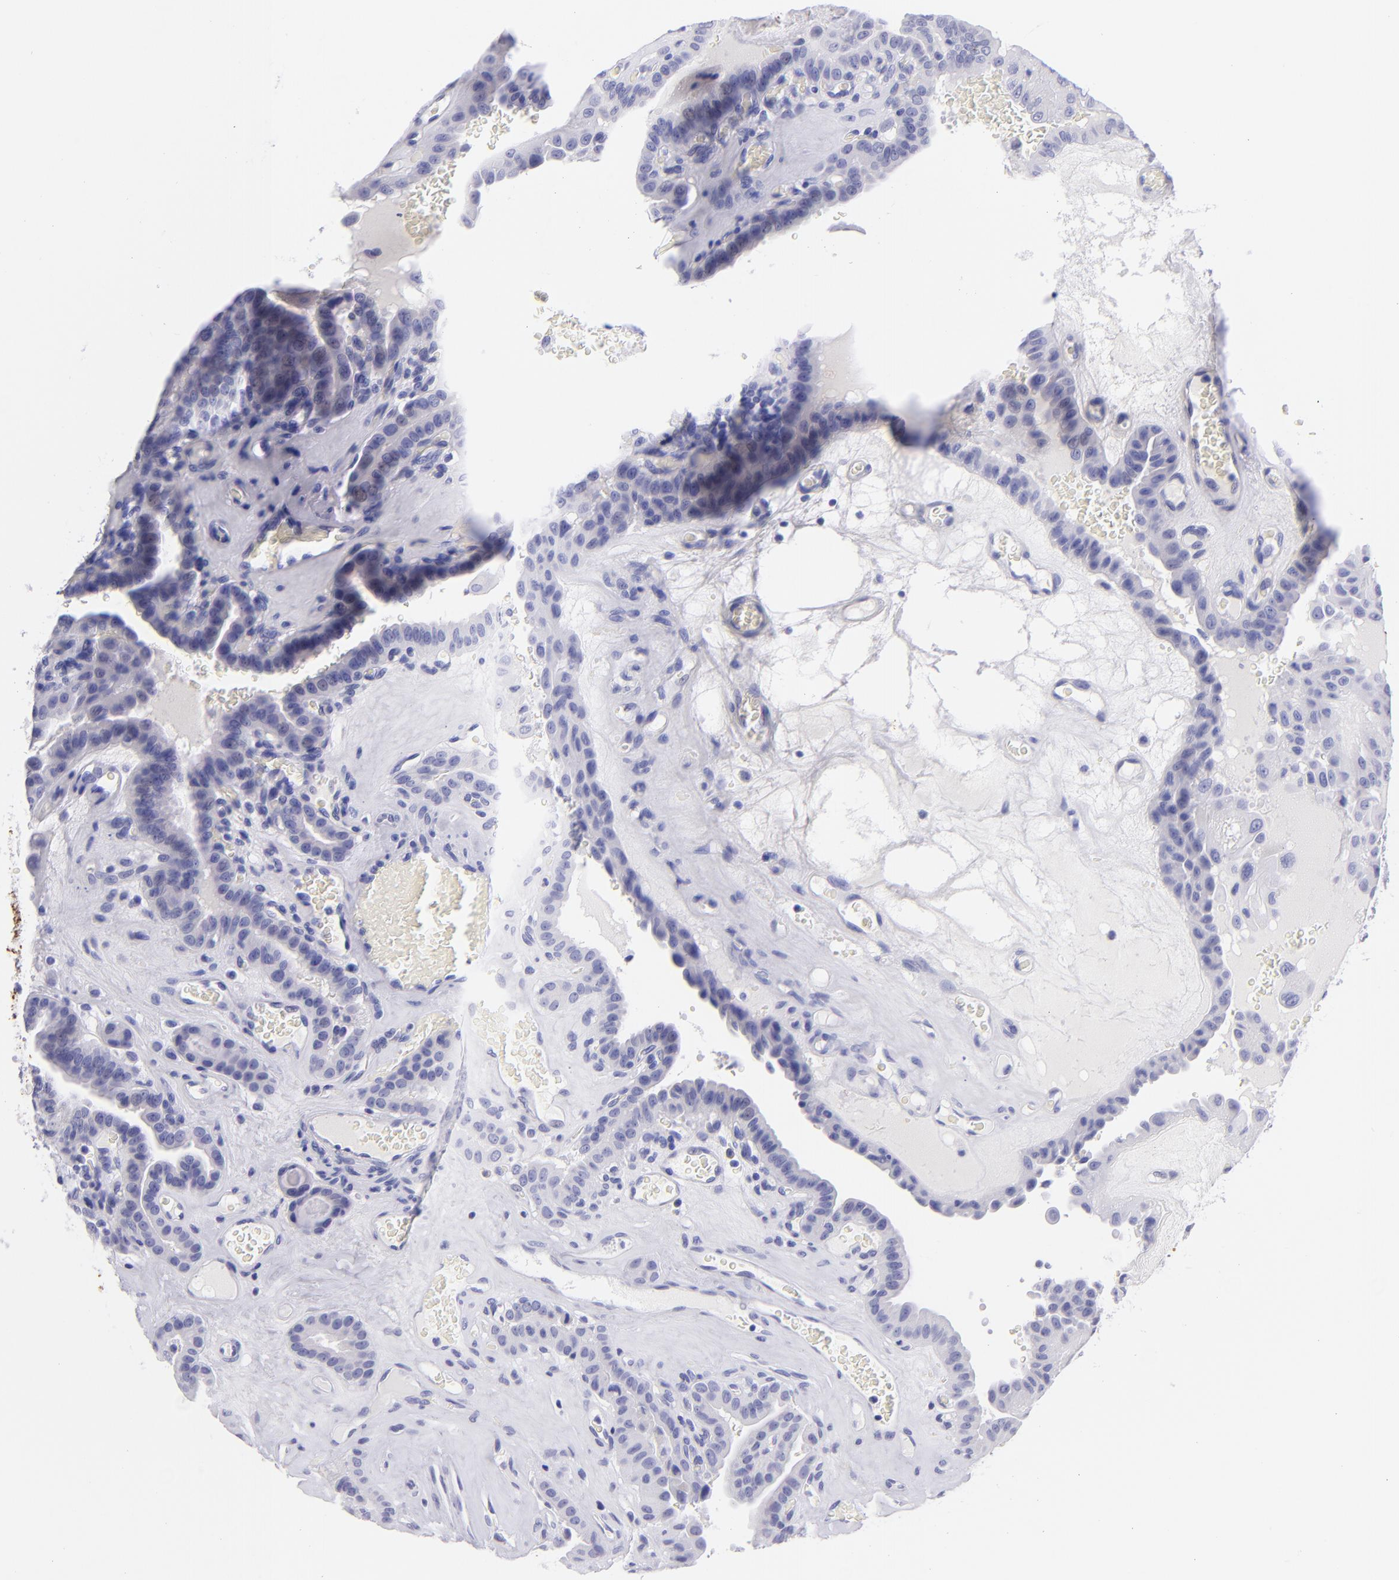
{"staining": {"intensity": "negative", "quantity": "none", "location": "none"}, "tissue": "thyroid cancer", "cell_type": "Tumor cells", "image_type": "cancer", "snomed": [{"axis": "morphology", "description": "Papillary adenocarcinoma, NOS"}, {"axis": "topography", "description": "Thyroid gland"}], "caption": "Tumor cells show no significant expression in thyroid cancer.", "gene": "CNP", "patient": {"sex": "male", "age": 87}}